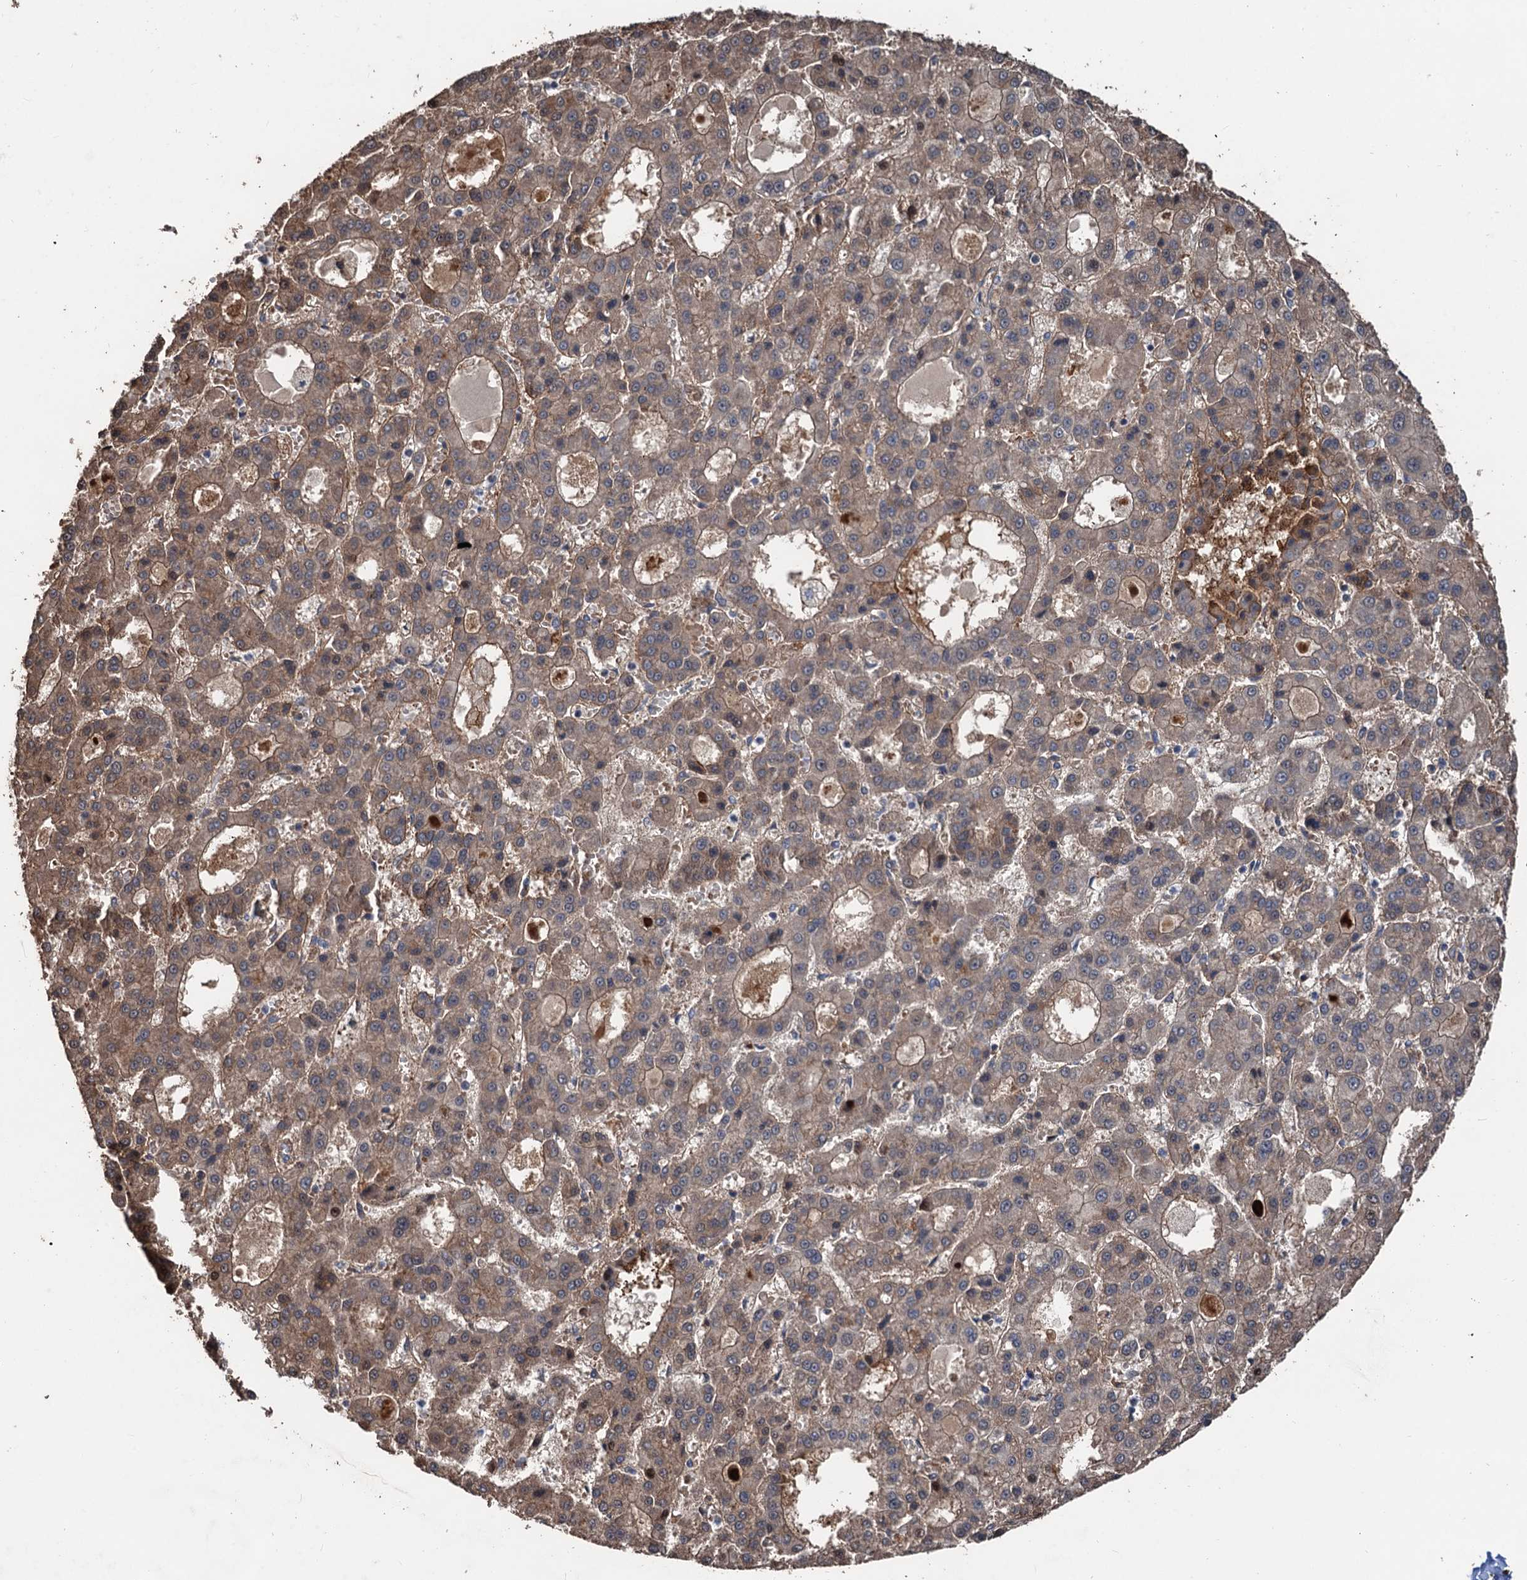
{"staining": {"intensity": "weak", "quantity": ">75%", "location": "cytoplasmic/membranous"}, "tissue": "liver cancer", "cell_type": "Tumor cells", "image_type": "cancer", "snomed": [{"axis": "morphology", "description": "Carcinoma, Hepatocellular, NOS"}, {"axis": "topography", "description": "Liver"}], "caption": "Immunohistochemistry (DAB) staining of liver cancer (hepatocellular carcinoma) reveals weak cytoplasmic/membranous protein staining in approximately >75% of tumor cells. (Brightfield microscopy of DAB IHC at high magnification).", "gene": "DEXI", "patient": {"sex": "male", "age": 70}}